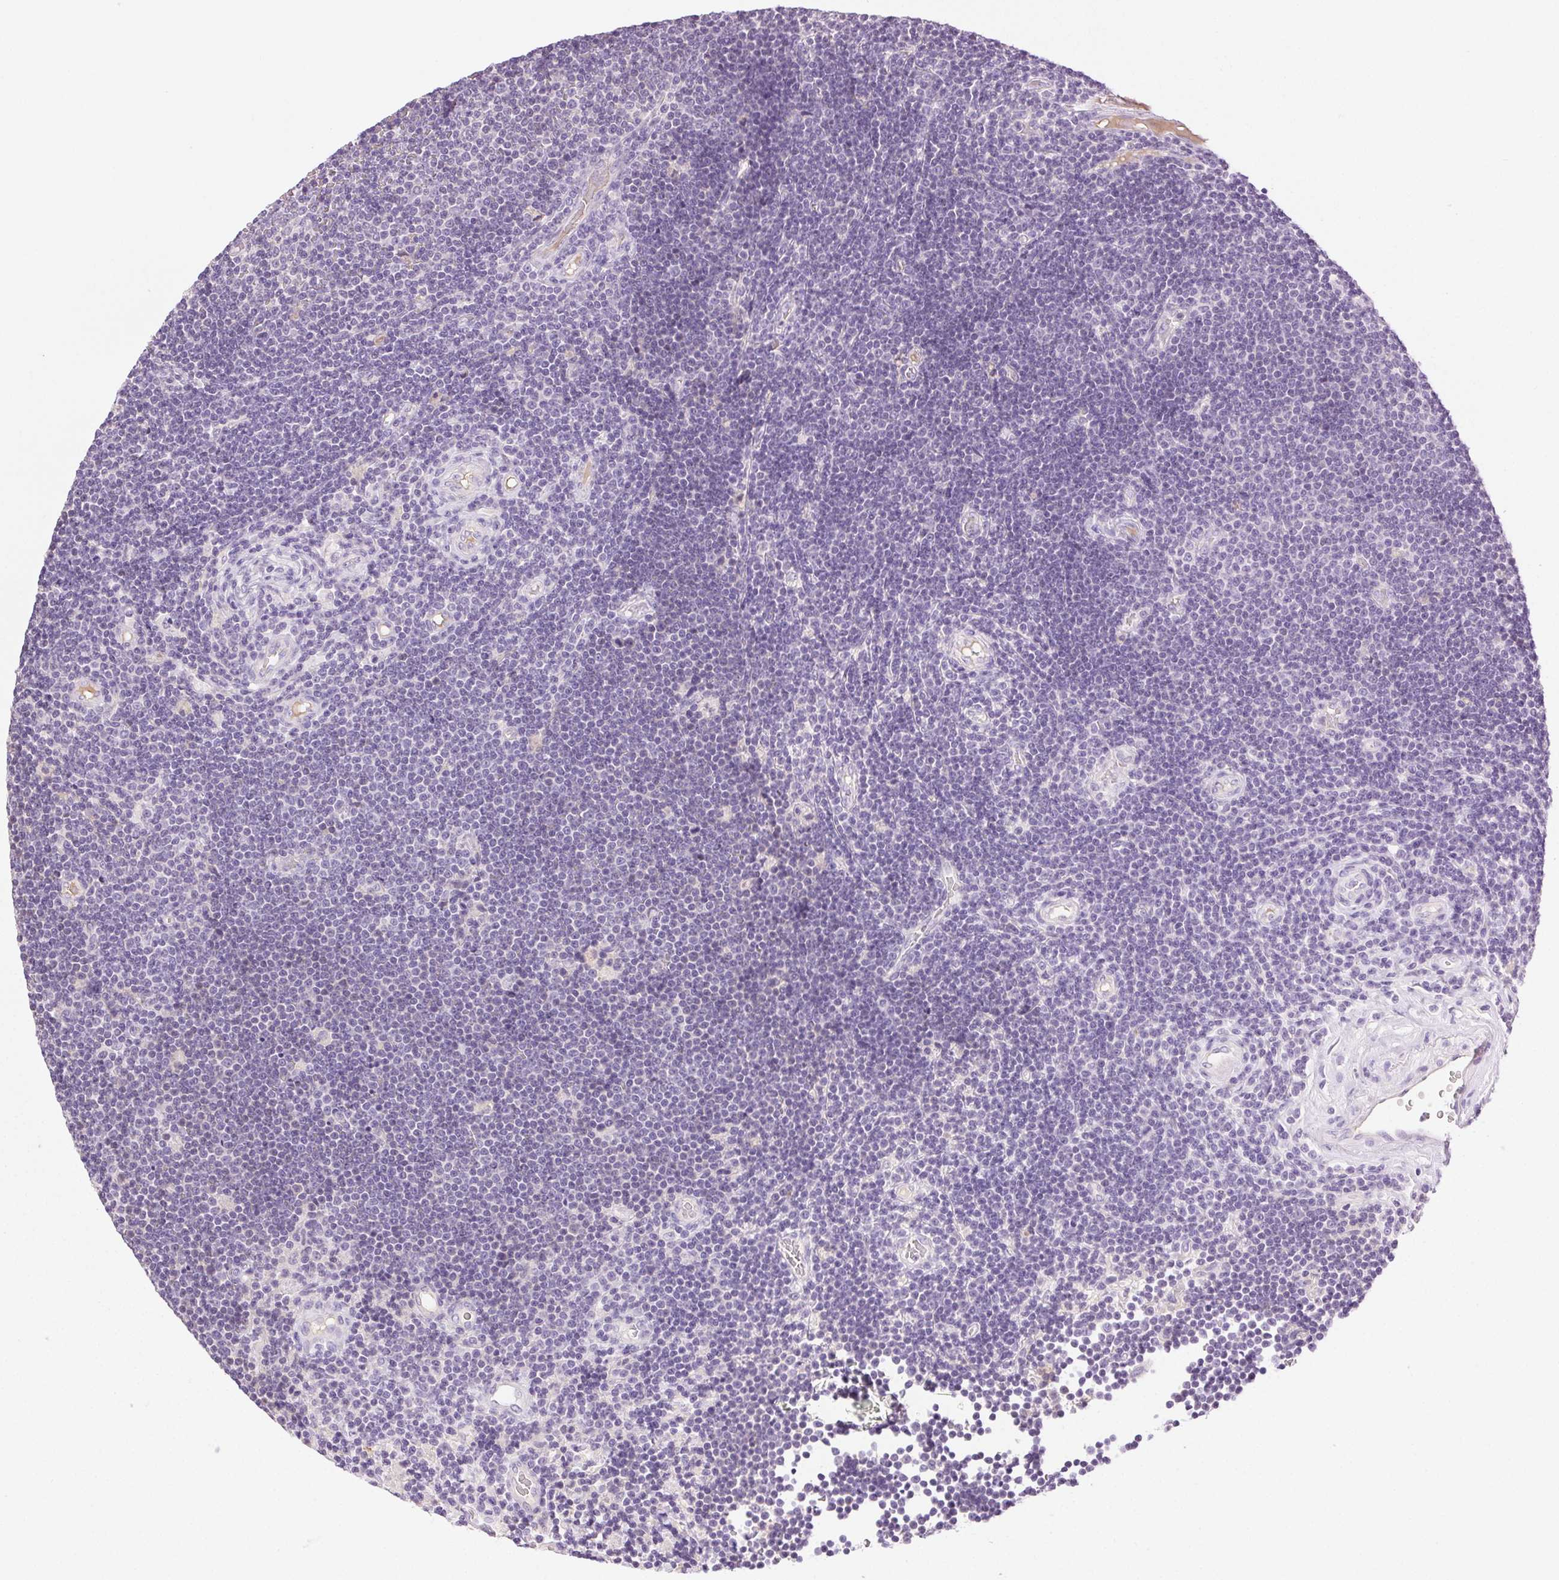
{"staining": {"intensity": "negative", "quantity": "none", "location": "none"}, "tissue": "lymphoma", "cell_type": "Tumor cells", "image_type": "cancer", "snomed": [{"axis": "morphology", "description": "Malignant lymphoma, non-Hodgkin's type, Low grade"}, {"axis": "topography", "description": "Brain"}], "caption": "DAB (3,3'-diaminobenzidine) immunohistochemical staining of malignant lymphoma, non-Hodgkin's type (low-grade) reveals no significant positivity in tumor cells.", "gene": "BPIFB2", "patient": {"sex": "female", "age": 66}}